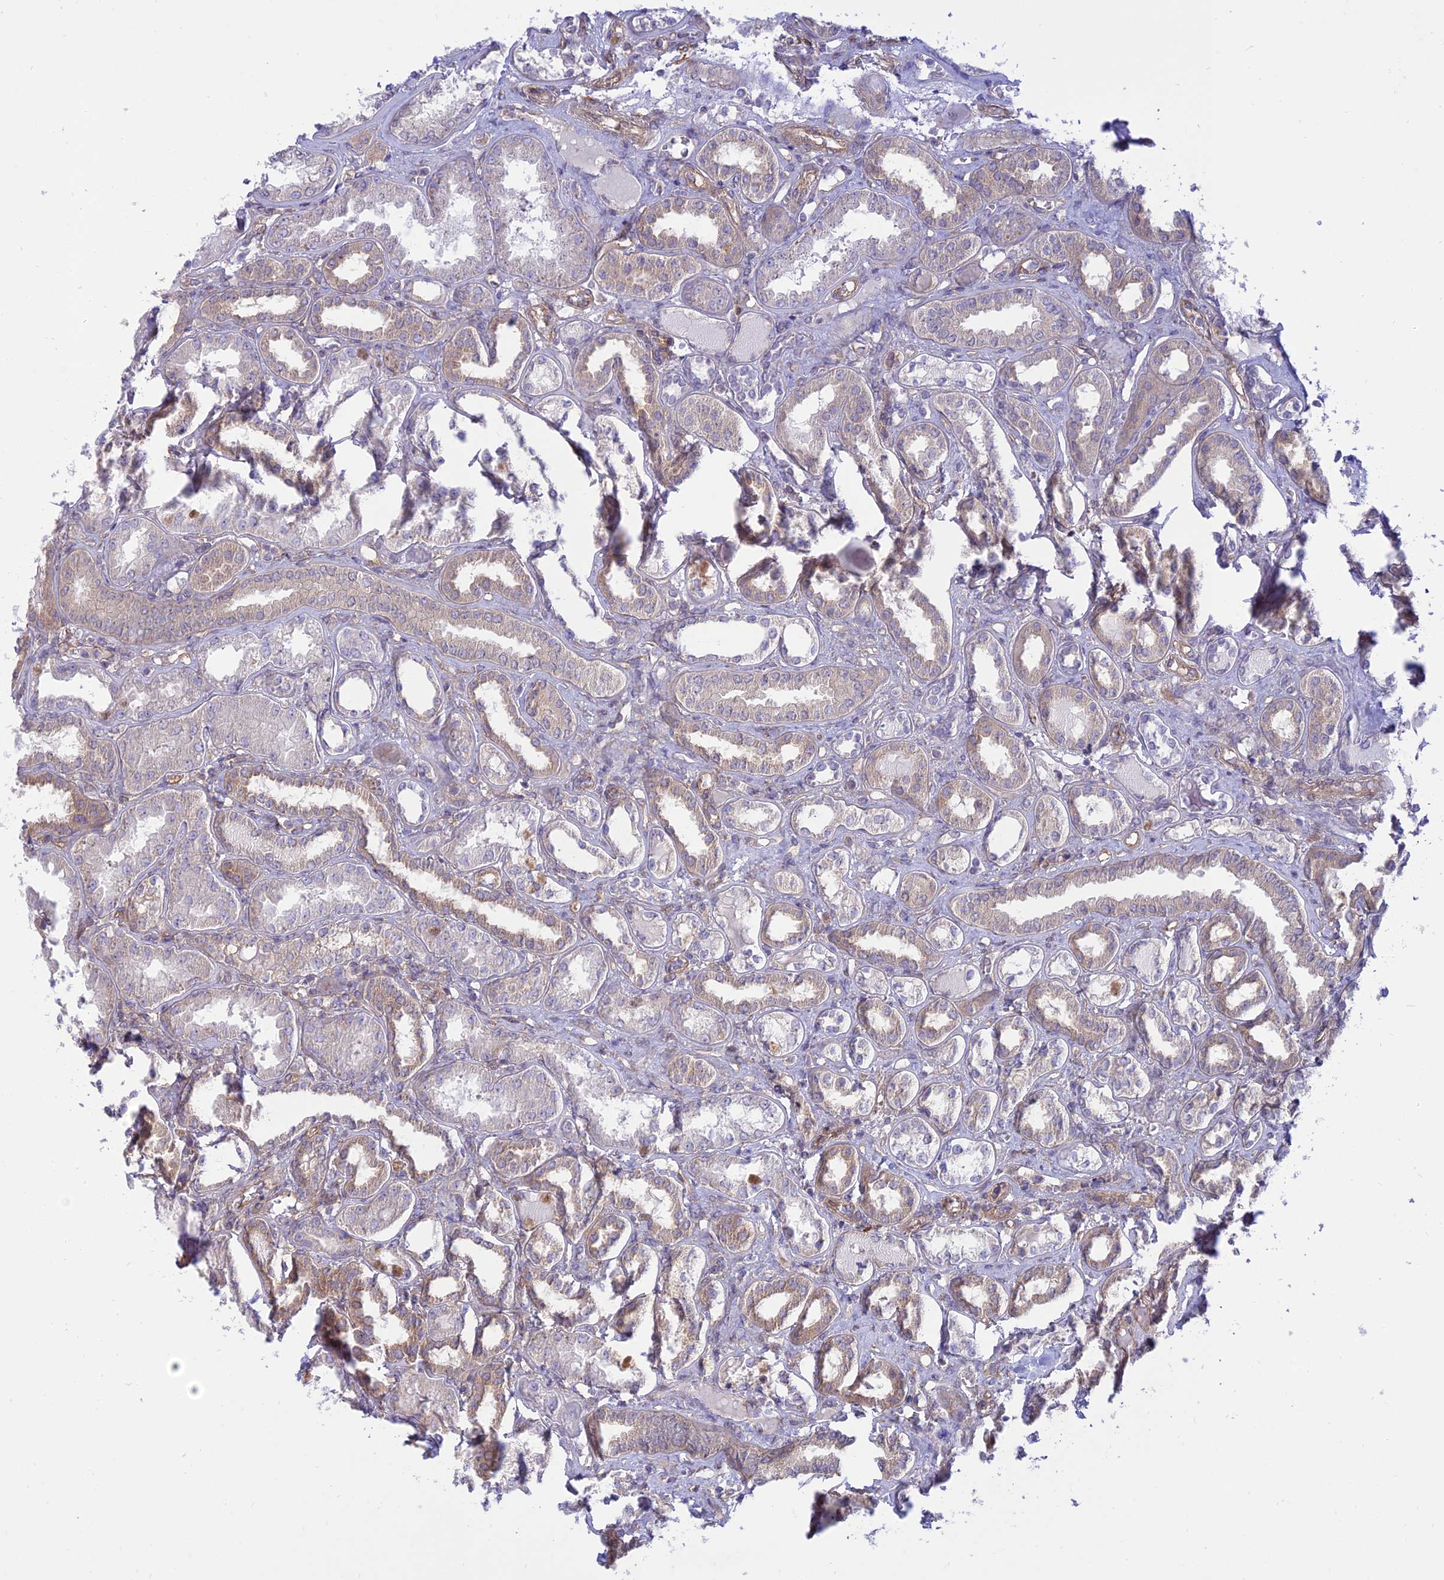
{"staining": {"intensity": "moderate", "quantity": ">75%", "location": "cytoplasmic/membranous"}, "tissue": "kidney", "cell_type": "Cells in glomeruli", "image_type": "normal", "snomed": [{"axis": "morphology", "description": "Normal tissue, NOS"}, {"axis": "topography", "description": "Kidney"}], "caption": "IHC of unremarkable human kidney exhibits medium levels of moderate cytoplasmic/membranous staining in about >75% of cells in glomeruli.", "gene": "KCNAB1", "patient": {"sex": "female", "age": 56}}